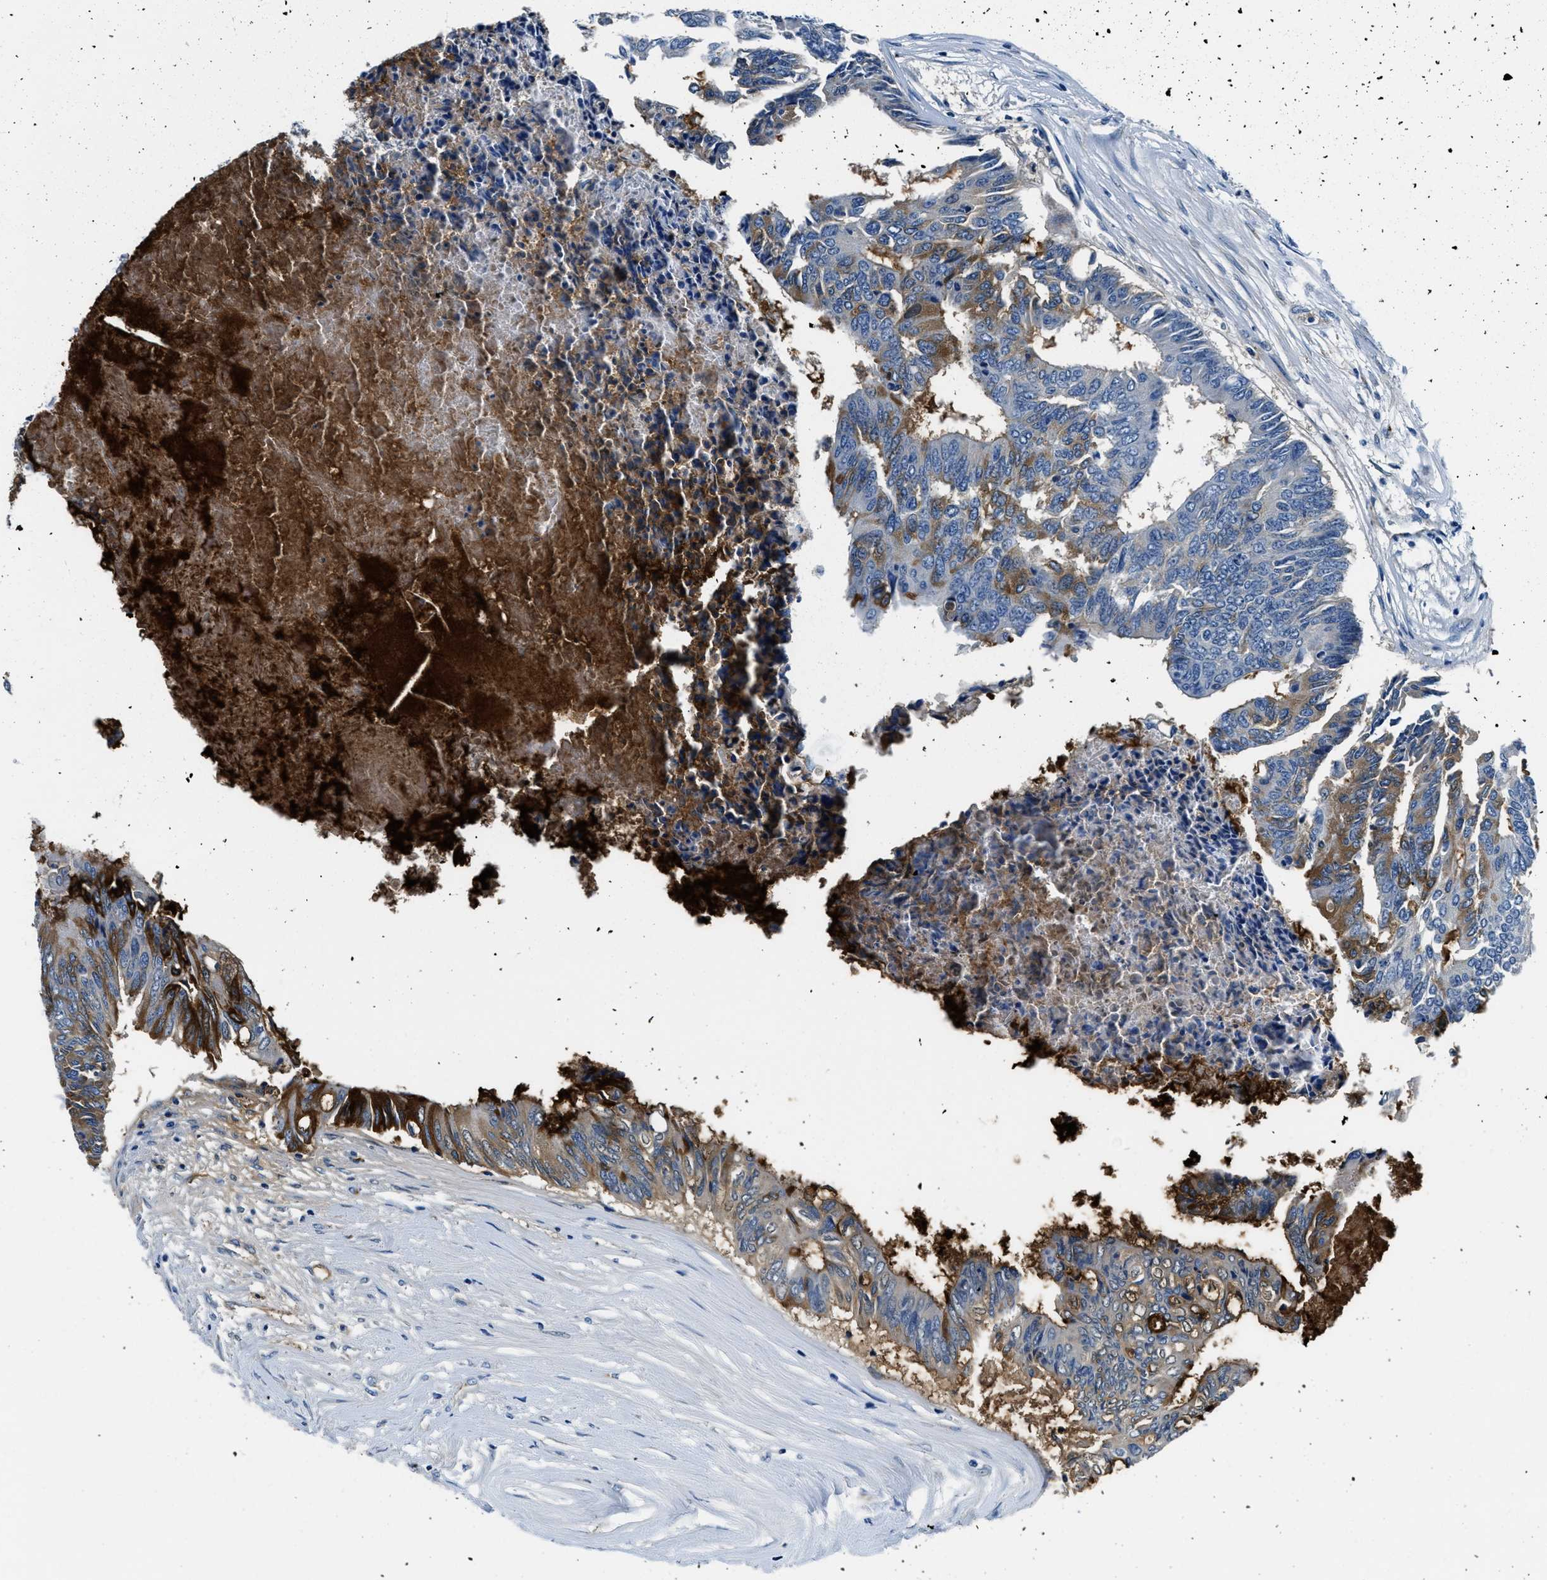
{"staining": {"intensity": "moderate", "quantity": "25%-75%", "location": "cytoplasmic/membranous"}, "tissue": "colorectal cancer", "cell_type": "Tumor cells", "image_type": "cancer", "snomed": [{"axis": "morphology", "description": "Adenocarcinoma, NOS"}, {"axis": "topography", "description": "Rectum"}], "caption": "A brown stain highlights moderate cytoplasmic/membranous positivity of a protein in human colorectal cancer tumor cells.", "gene": "TMEM186", "patient": {"sex": "male", "age": 63}}